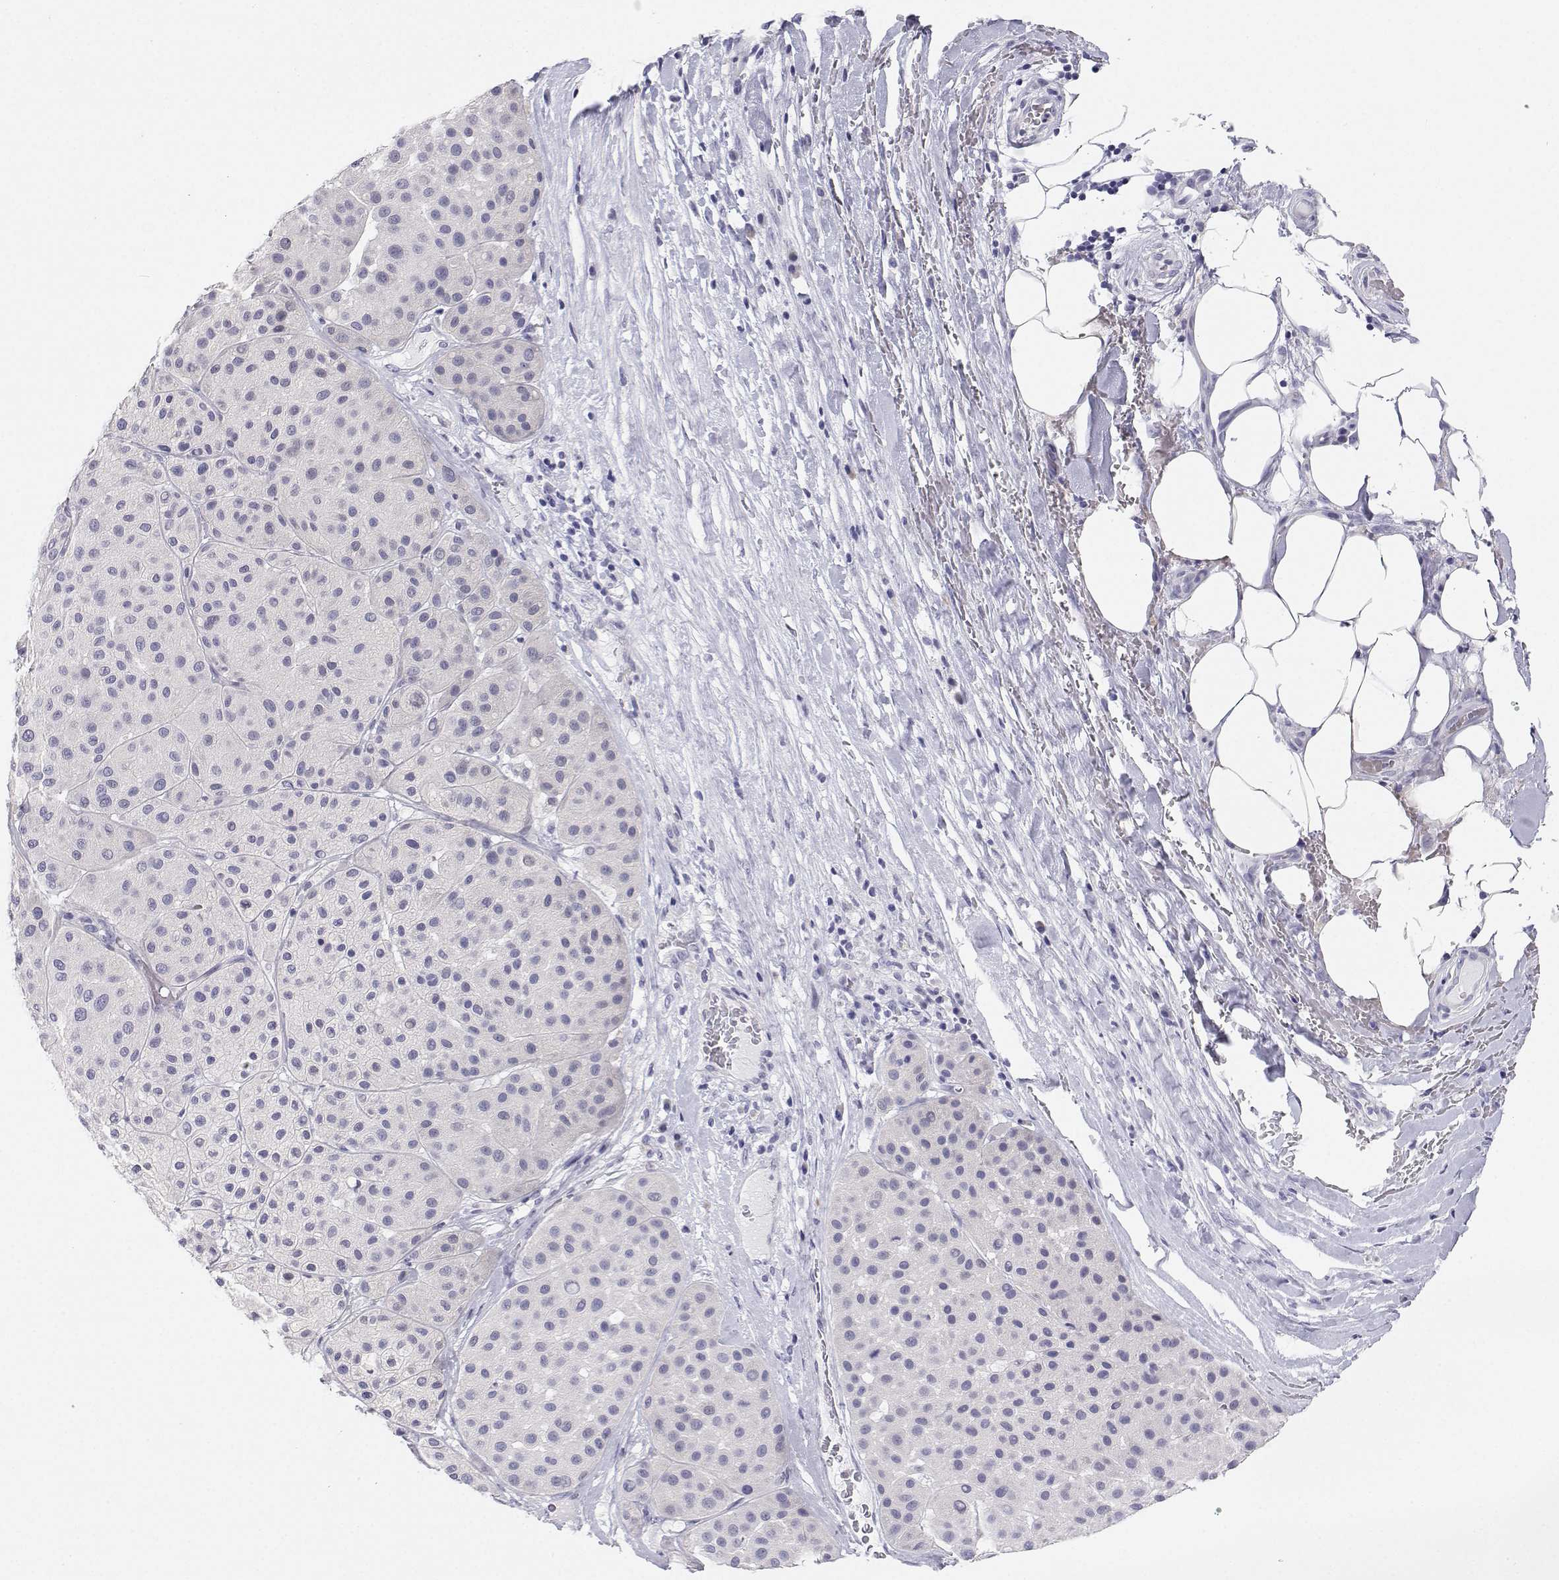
{"staining": {"intensity": "negative", "quantity": "none", "location": "none"}, "tissue": "melanoma", "cell_type": "Tumor cells", "image_type": "cancer", "snomed": [{"axis": "morphology", "description": "Malignant melanoma, Metastatic site"}, {"axis": "topography", "description": "Smooth muscle"}], "caption": "High magnification brightfield microscopy of malignant melanoma (metastatic site) stained with DAB (brown) and counterstained with hematoxylin (blue): tumor cells show no significant staining.", "gene": "BHMT", "patient": {"sex": "male", "age": 41}}